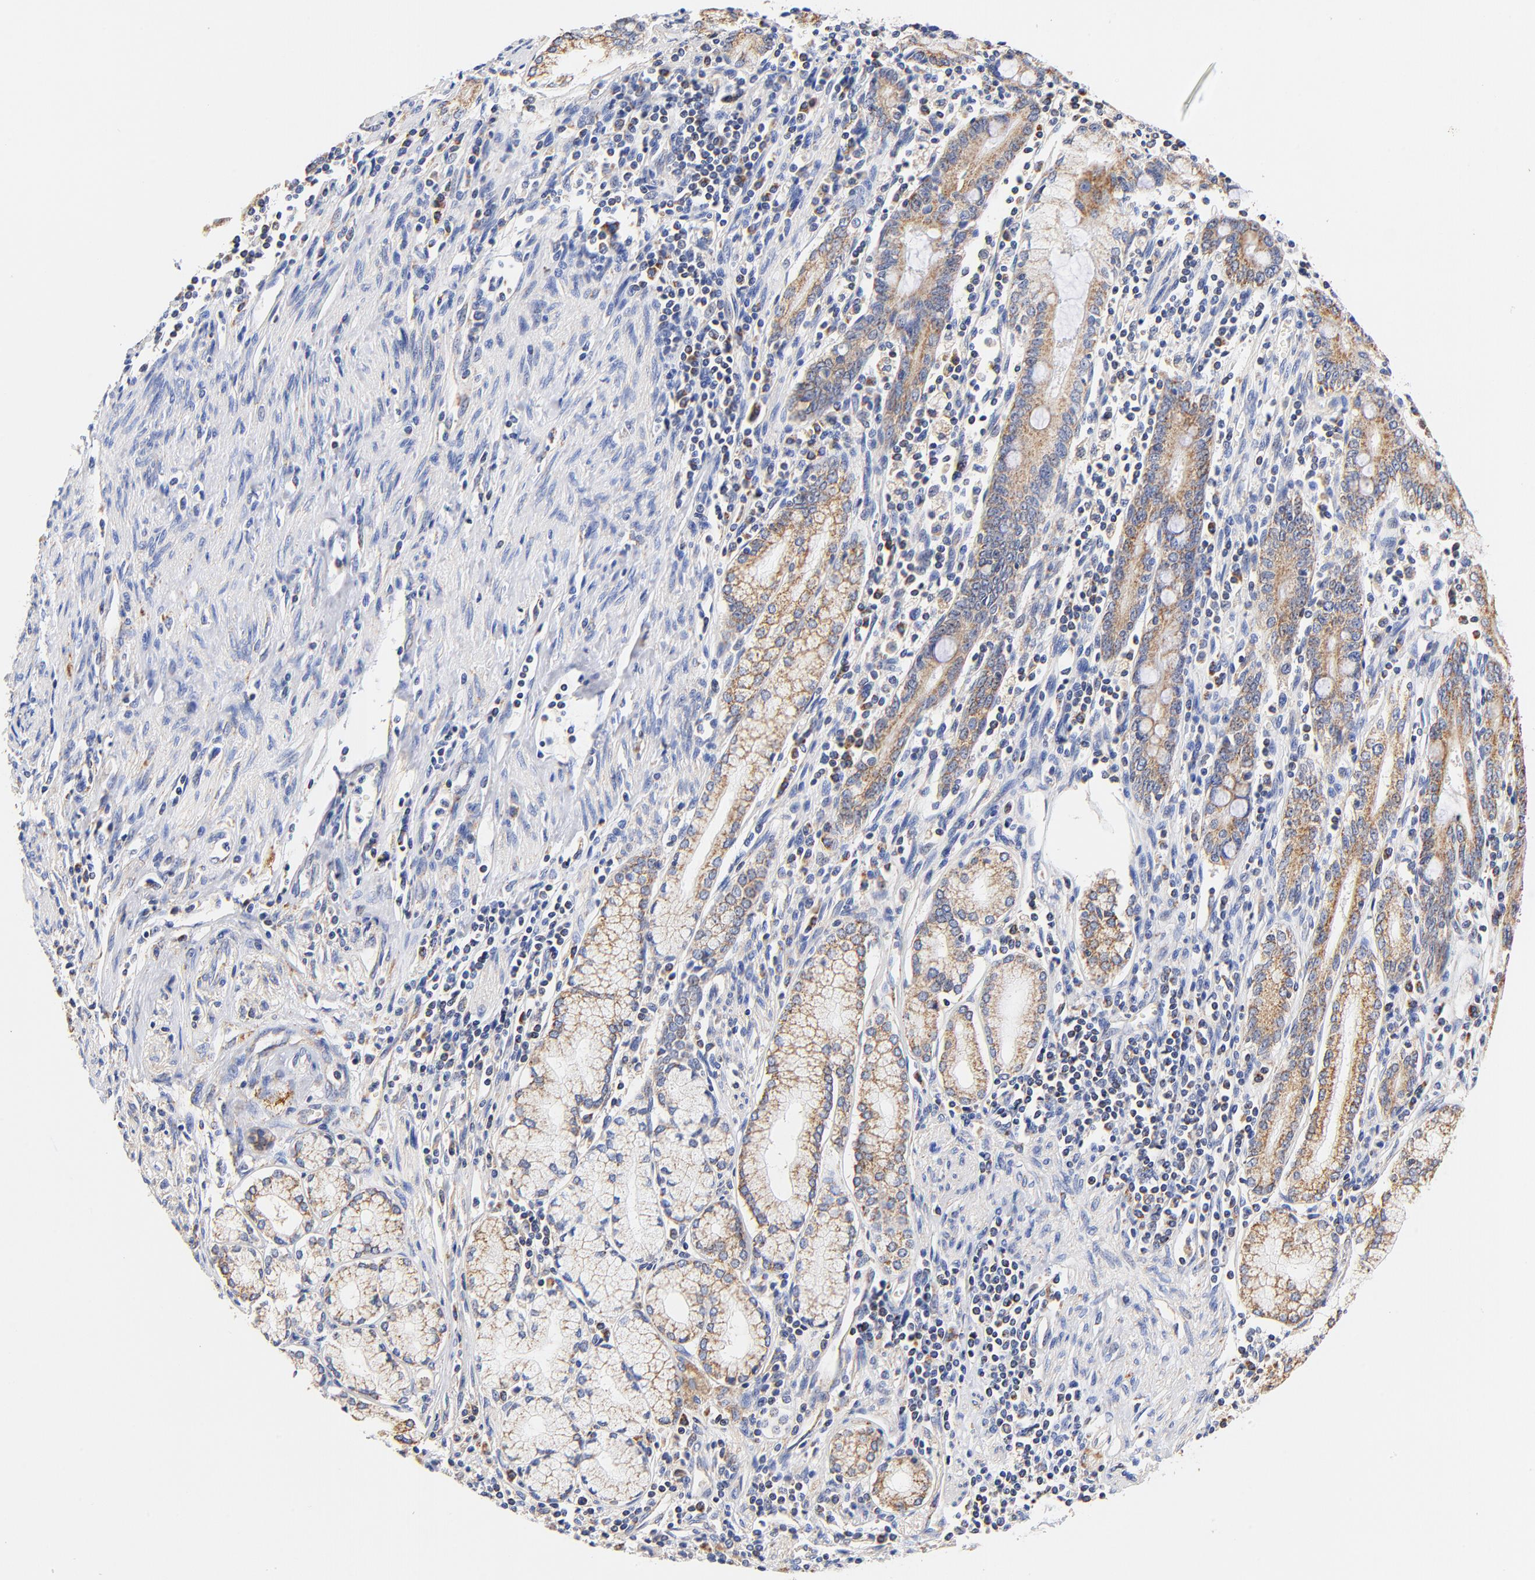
{"staining": {"intensity": "weak", "quantity": "<25%", "location": "cytoplasmic/membranous"}, "tissue": "pancreatic cancer", "cell_type": "Tumor cells", "image_type": "cancer", "snomed": [{"axis": "morphology", "description": "Adenocarcinoma, NOS"}, {"axis": "topography", "description": "Pancreas"}], "caption": "A photomicrograph of human pancreatic cancer (adenocarcinoma) is negative for staining in tumor cells. (Stains: DAB IHC with hematoxylin counter stain, Microscopy: brightfield microscopy at high magnification).", "gene": "ATP5F1D", "patient": {"sex": "male", "age": 77}}